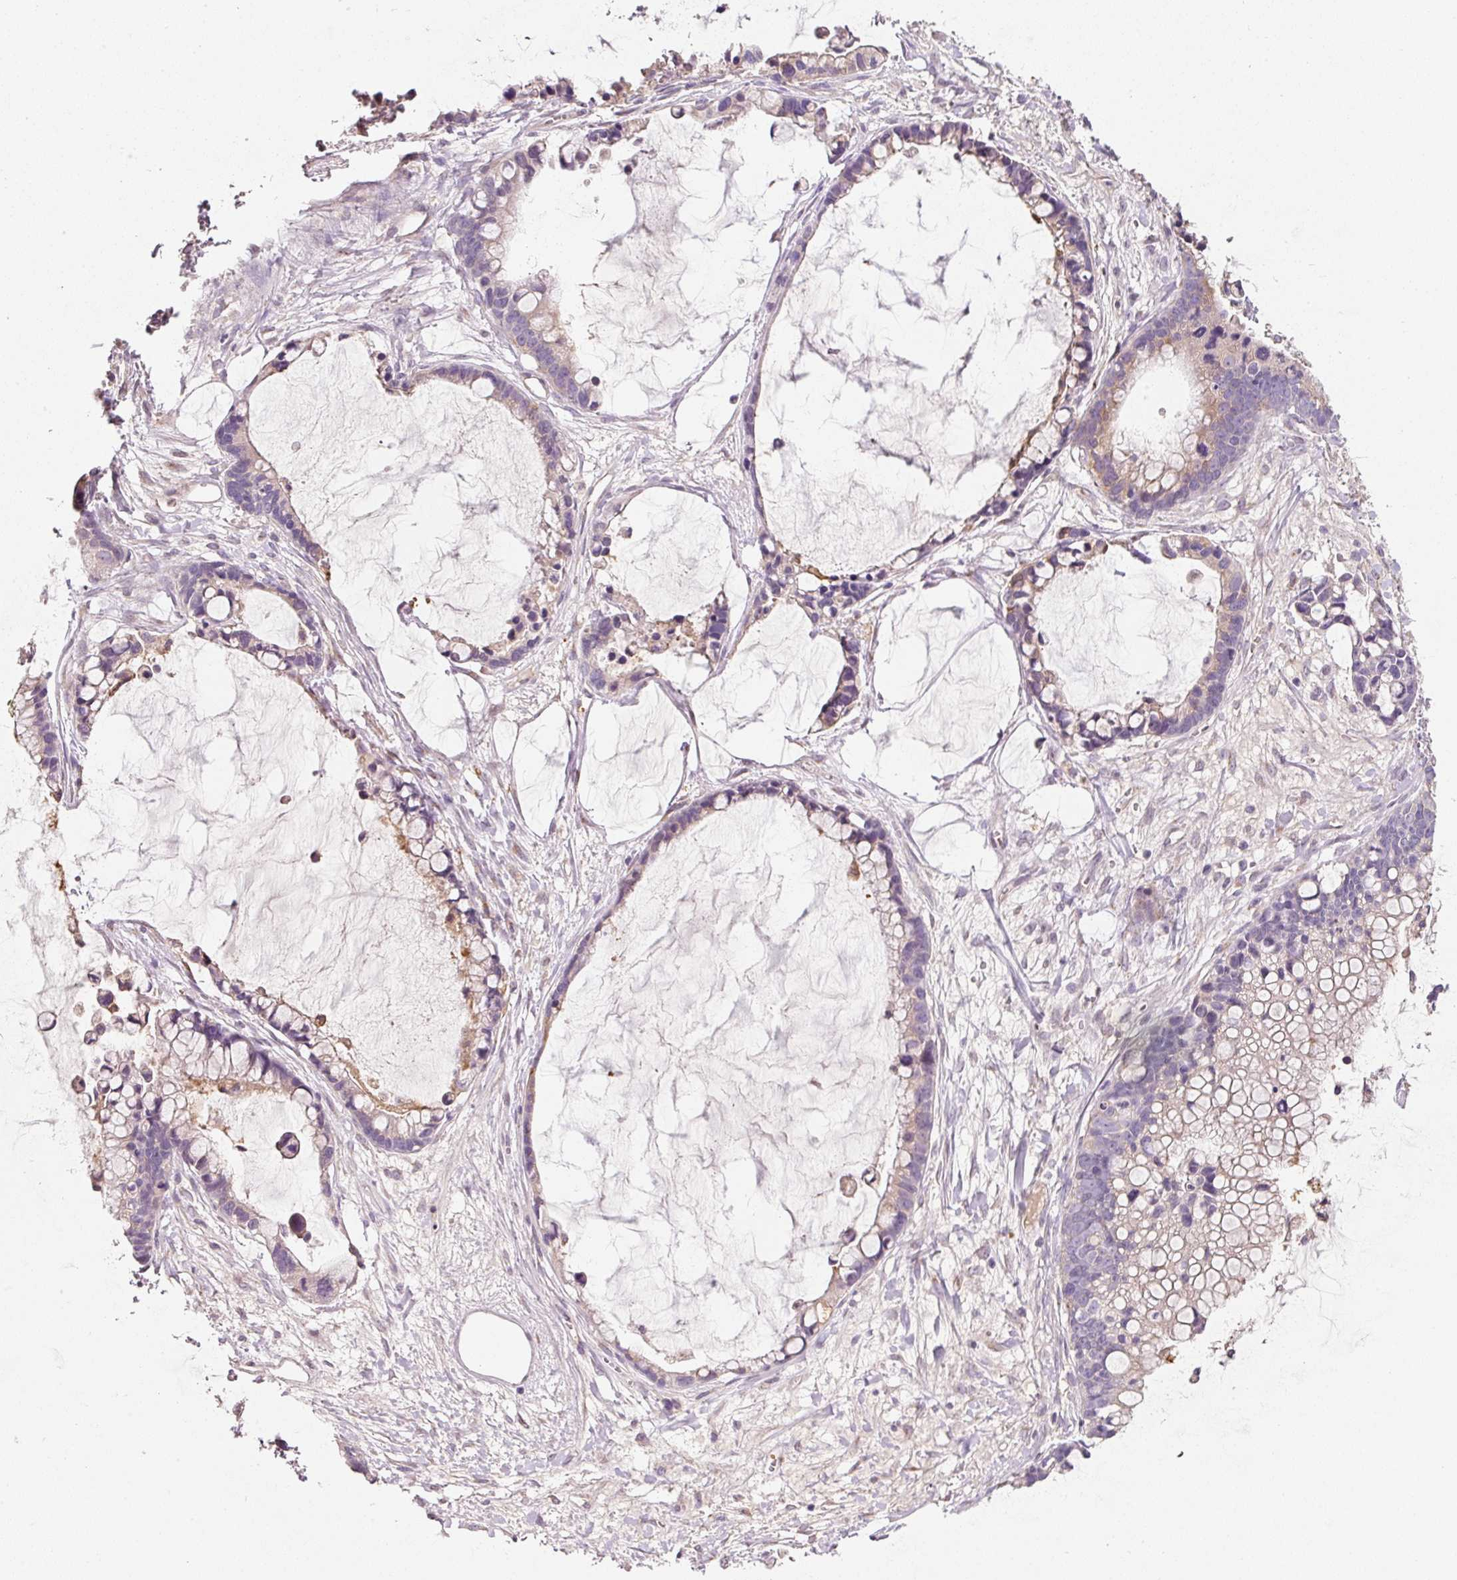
{"staining": {"intensity": "moderate", "quantity": "25%-75%", "location": "cytoplasmic/membranous"}, "tissue": "ovarian cancer", "cell_type": "Tumor cells", "image_type": "cancer", "snomed": [{"axis": "morphology", "description": "Cystadenocarcinoma, mucinous, NOS"}, {"axis": "topography", "description": "Ovary"}], "caption": "Immunohistochemical staining of mucinous cystadenocarcinoma (ovarian) shows medium levels of moderate cytoplasmic/membranous positivity in about 25%-75% of tumor cells.", "gene": "NBPF11", "patient": {"sex": "female", "age": 63}}